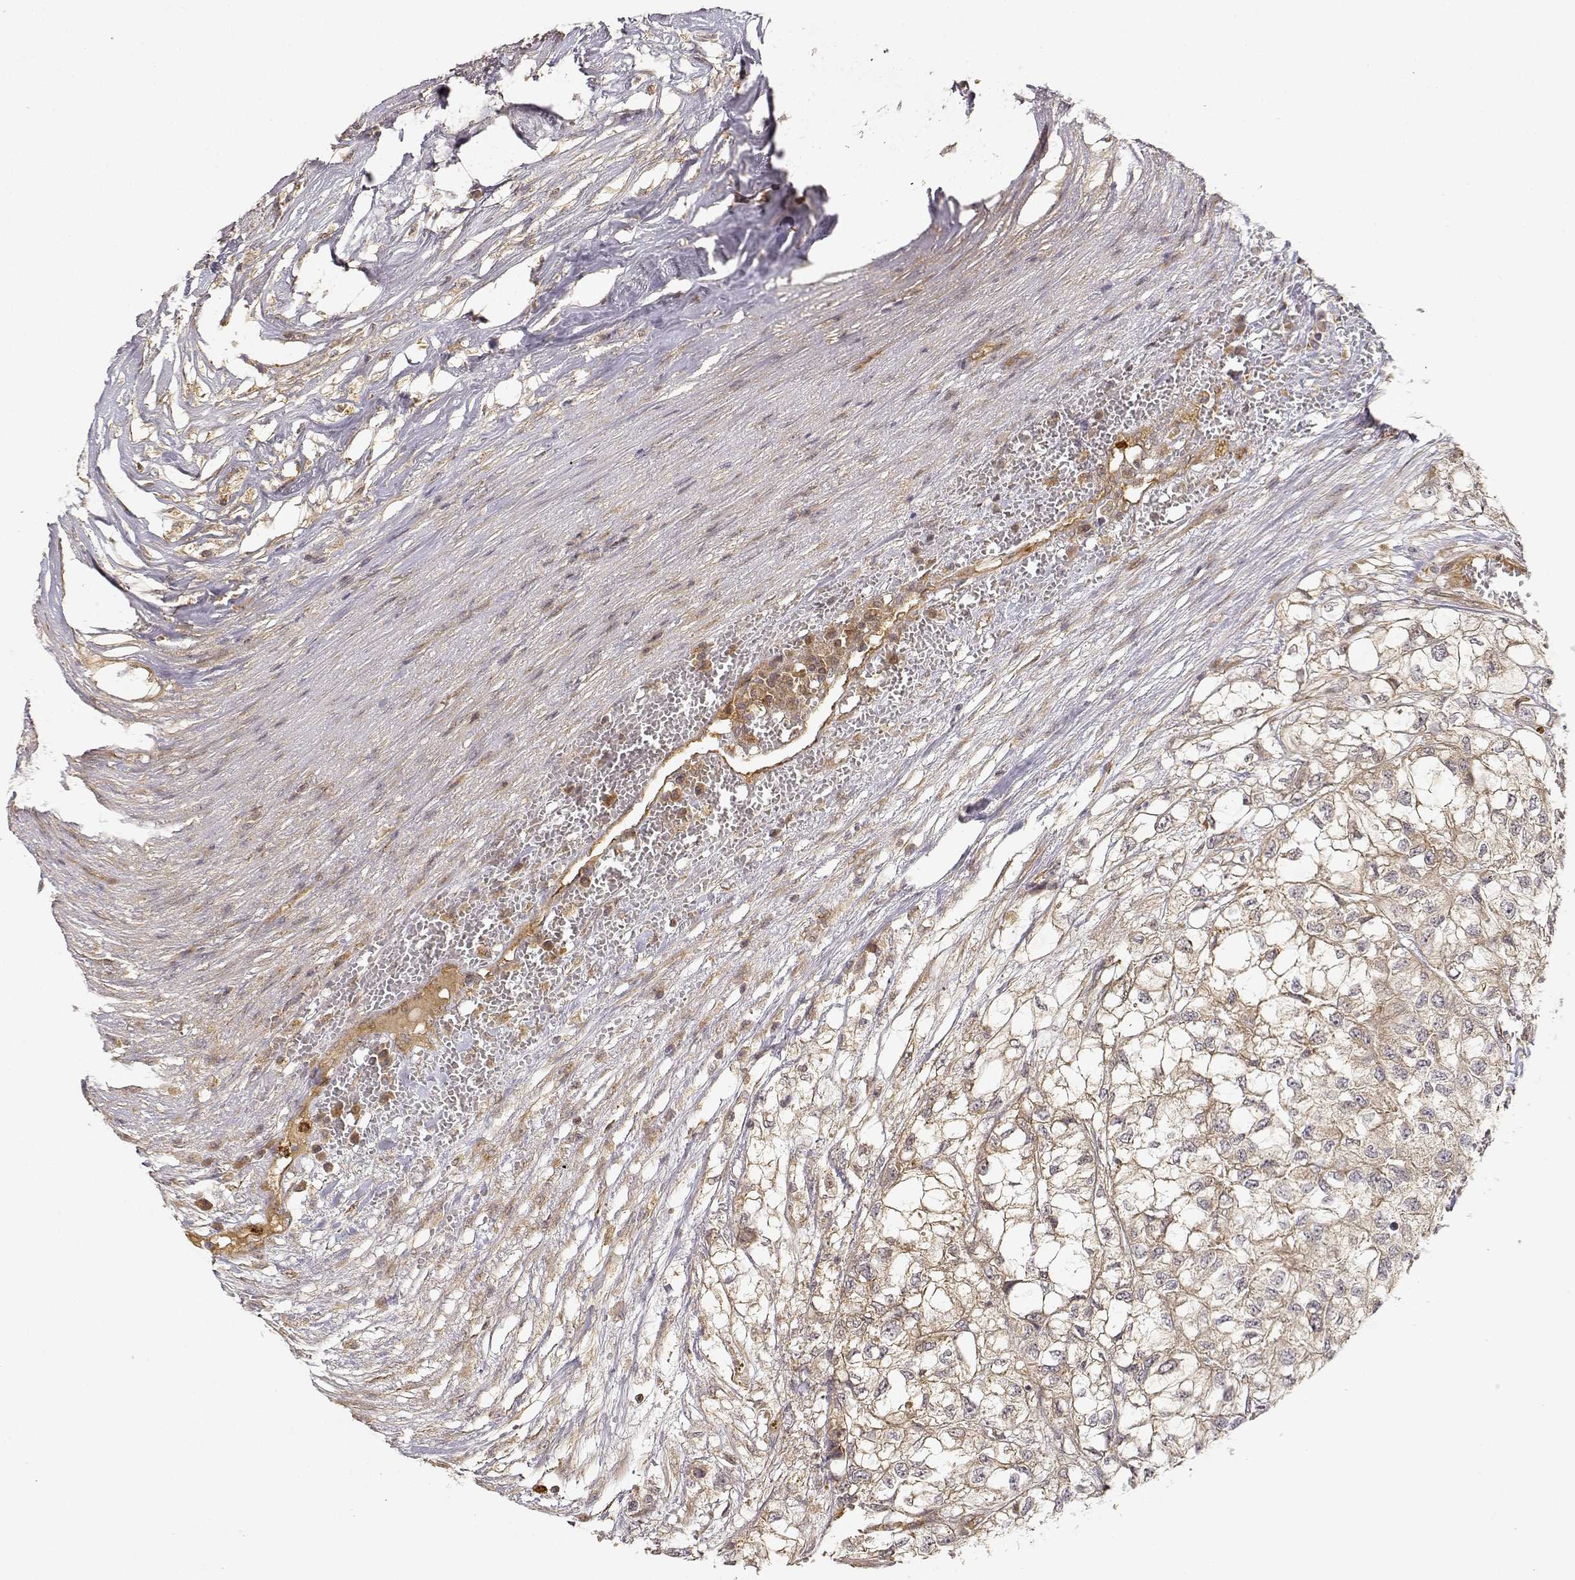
{"staining": {"intensity": "weak", "quantity": ">75%", "location": "cytoplasmic/membranous"}, "tissue": "renal cancer", "cell_type": "Tumor cells", "image_type": "cancer", "snomed": [{"axis": "morphology", "description": "Adenocarcinoma, NOS"}, {"axis": "topography", "description": "Kidney"}], "caption": "DAB immunohistochemical staining of renal adenocarcinoma shows weak cytoplasmic/membranous protein staining in about >75% of tumor cells.", "gene": "CDK5RAP2", "patient": {"sex": "male", "age": 56}}